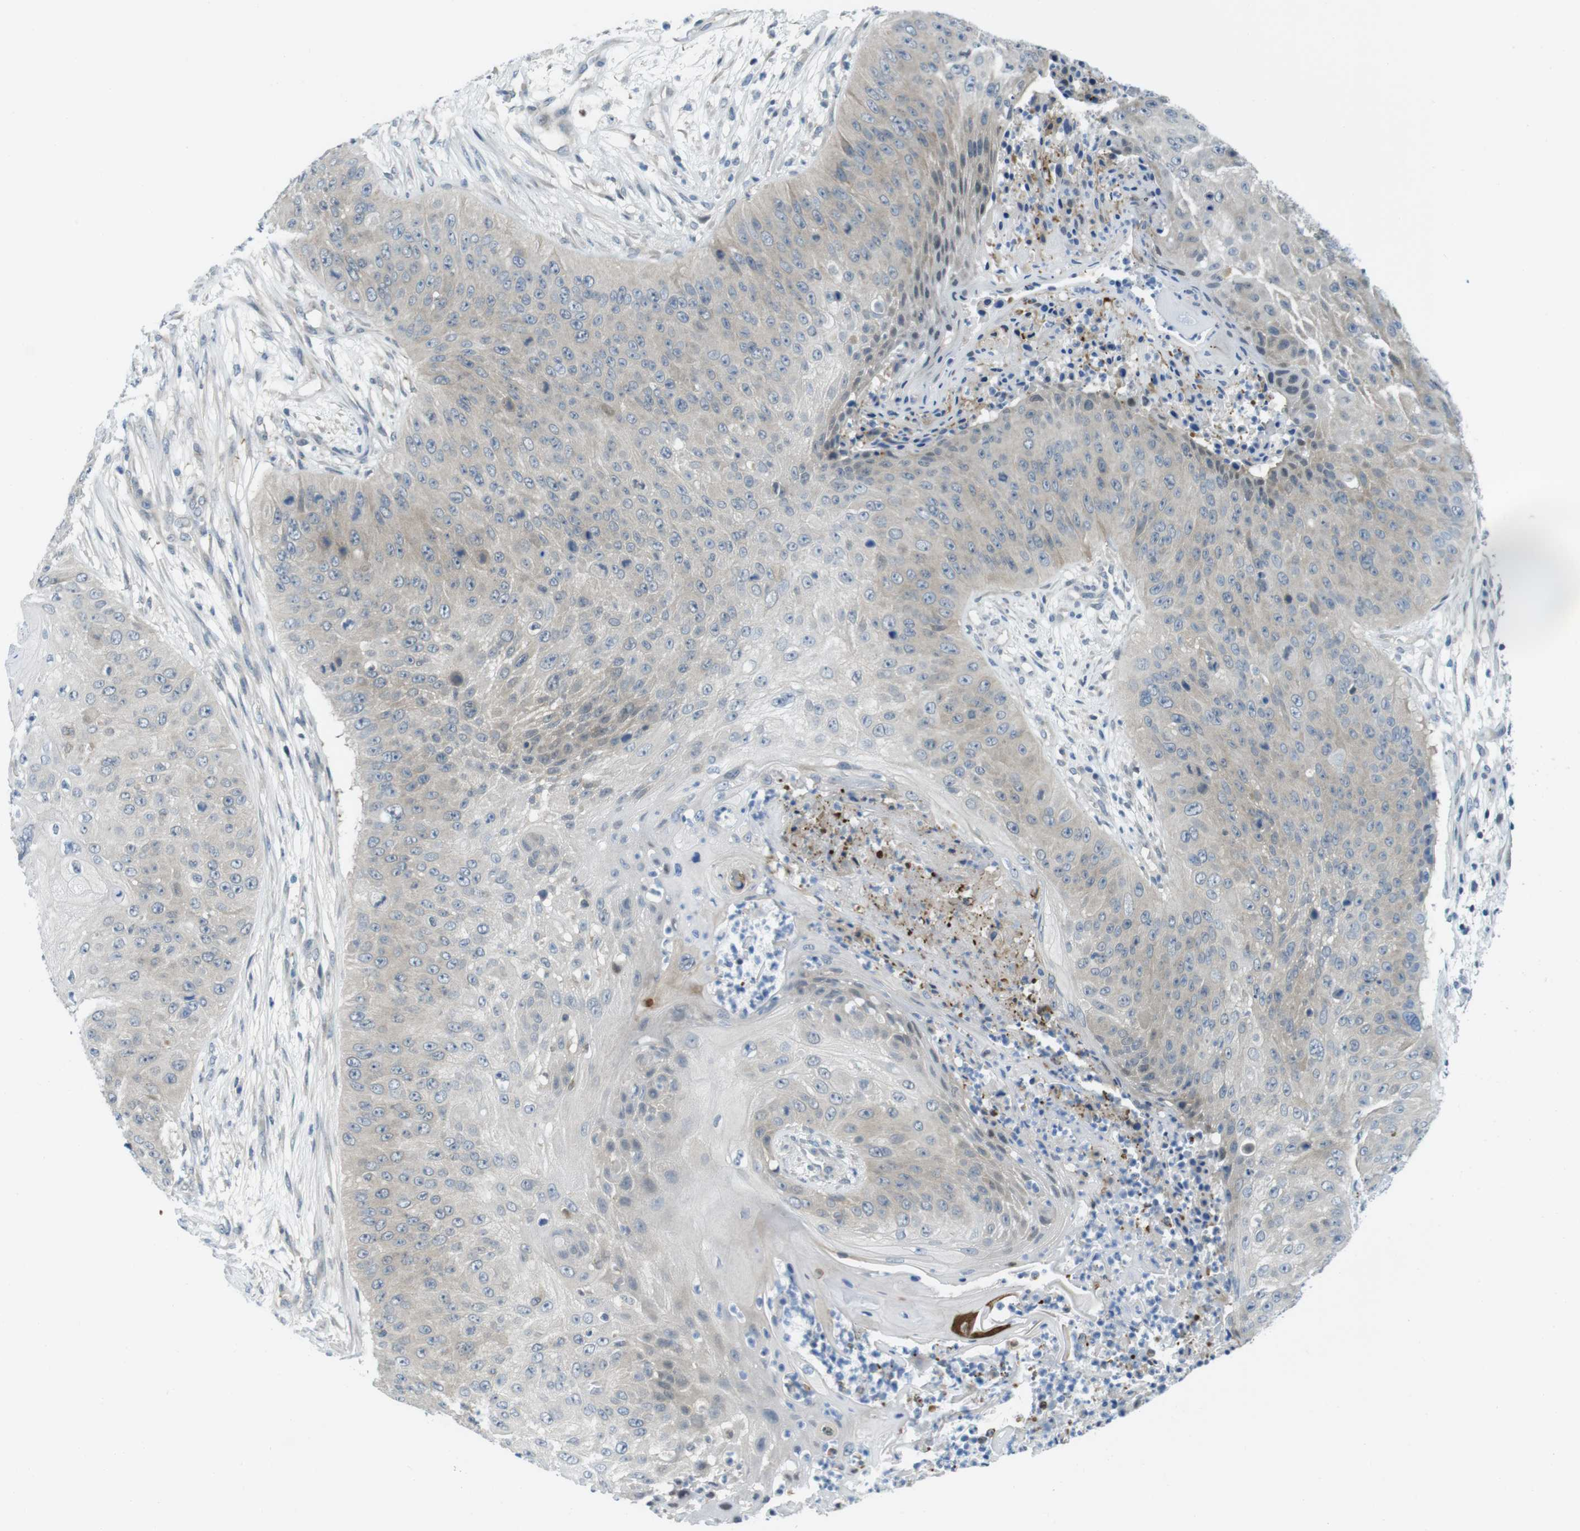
{"staining": {"intensity": "weak", "quantity": "25%-75%", "location": "cytoplasmic/membranous"}, "tissue": "skin cancer", "cell_type": "Tumor cells", "image_type": "cancer", "snomed": [{"axis": "morphology", "description": "Squamous cell carcinoma, NOS"}, {"axis": "topography", "description": "Skin"}], "caption": "Protein staining shows weak cytoplasmic/membranous positivity in approximately 25%-75% of tumor cells in skin squamous cell carcinoma.", "gene": "CASP2", "patient": {"sex": "female", "age": 80}}